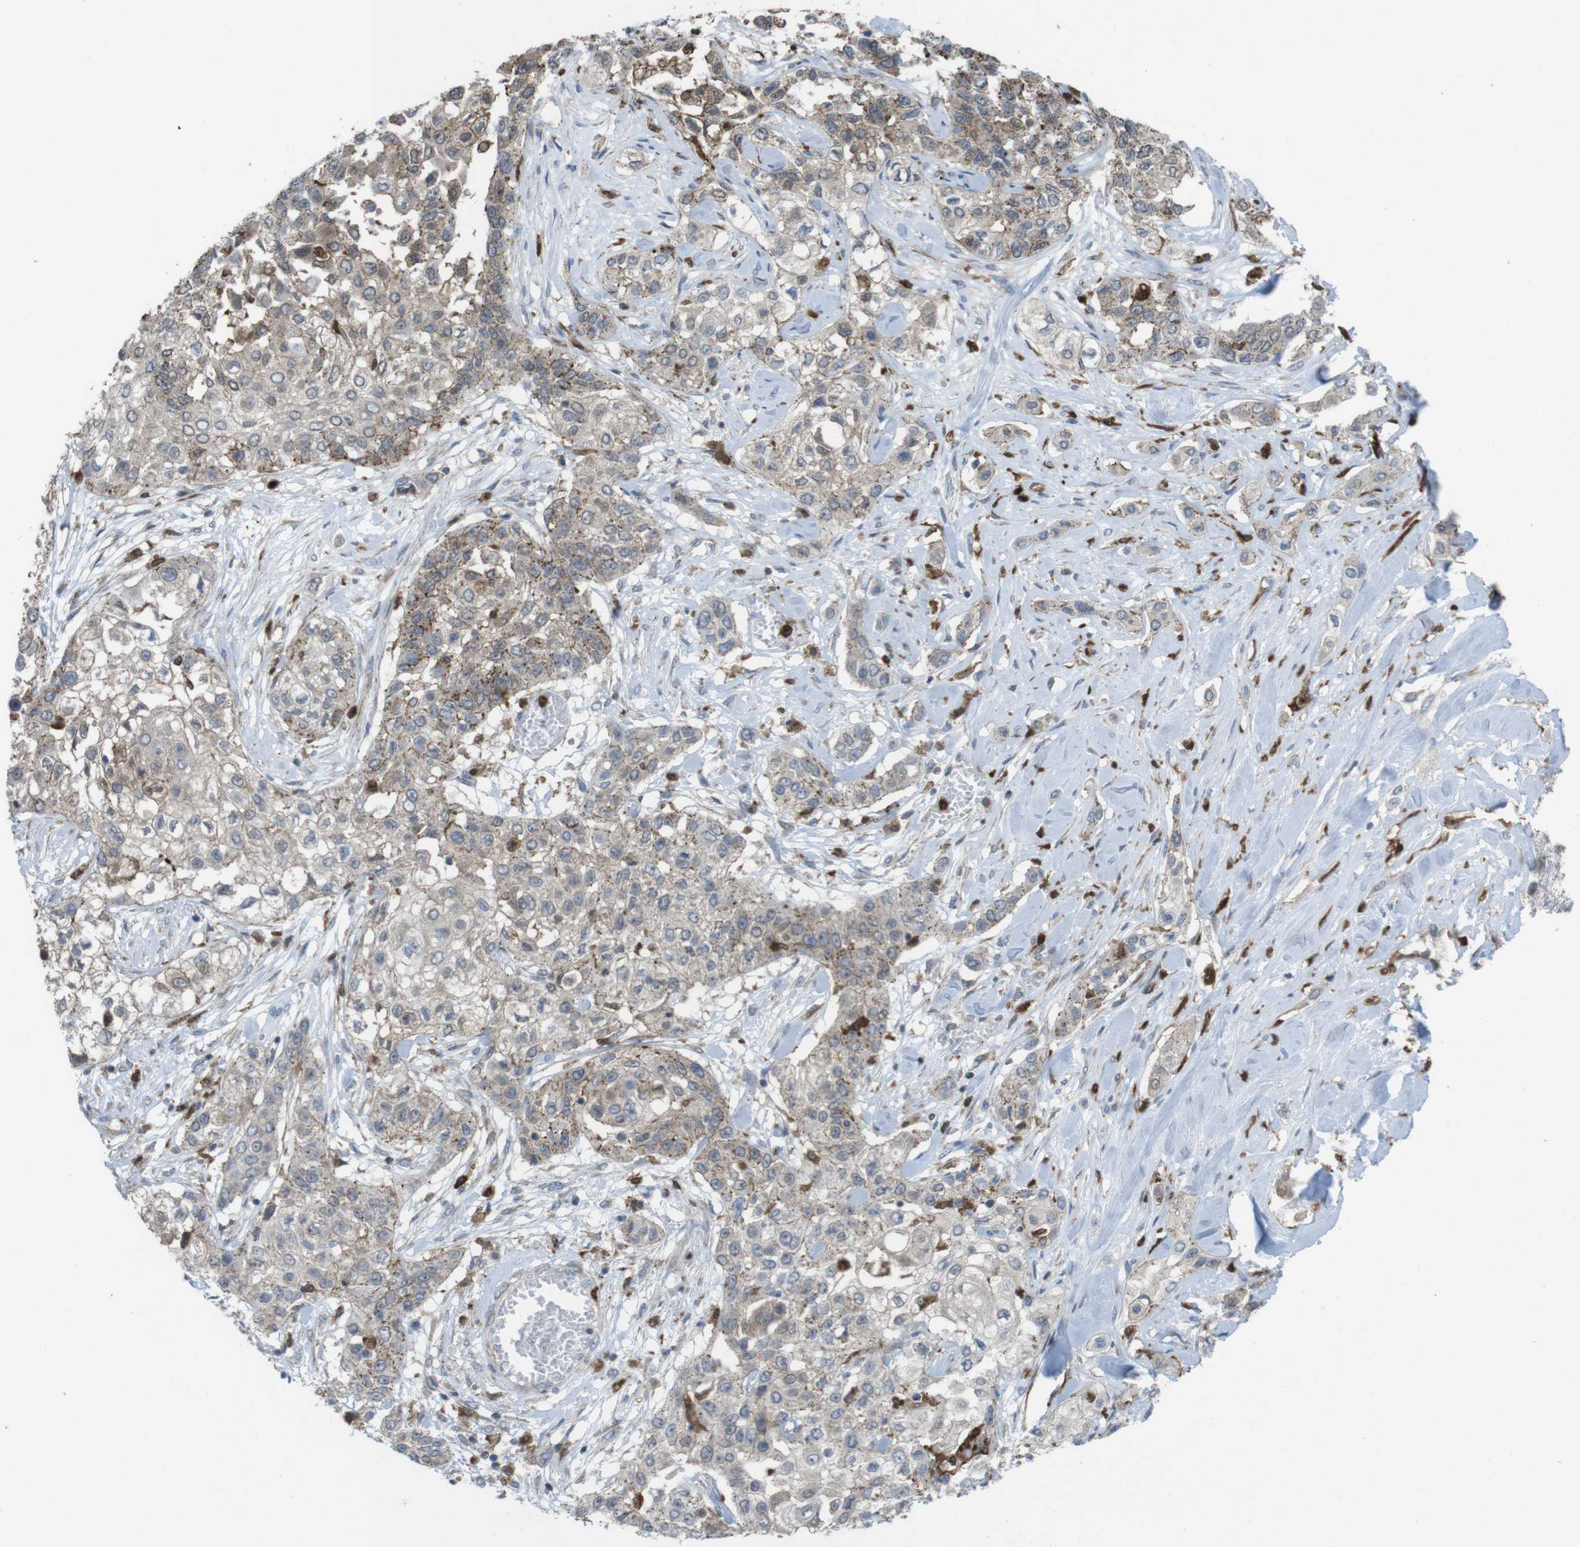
{"staining": {"intensity": "weak", "quantity": ">75%", "location": "cytoplasmic/membranous"}, "tissue": "lung cancer", "cell_type": "Tumor cells", "image_type": "cancer", "snomed": [{"axis": "morphology", "description": "Squamous cell carcinoma, NOS"}, {"axis": "topography", "description": "Lung"}], "caption": "A photomicrograph showing weak cytoplasmic/membranous expression in about >75% of tumor cells in lung cancer (squamous cell carcinoma), as visualized by brown immunohistochemical staining.", "gene": "PRKCD", "patient": {"sex": "male", "age": 71}}